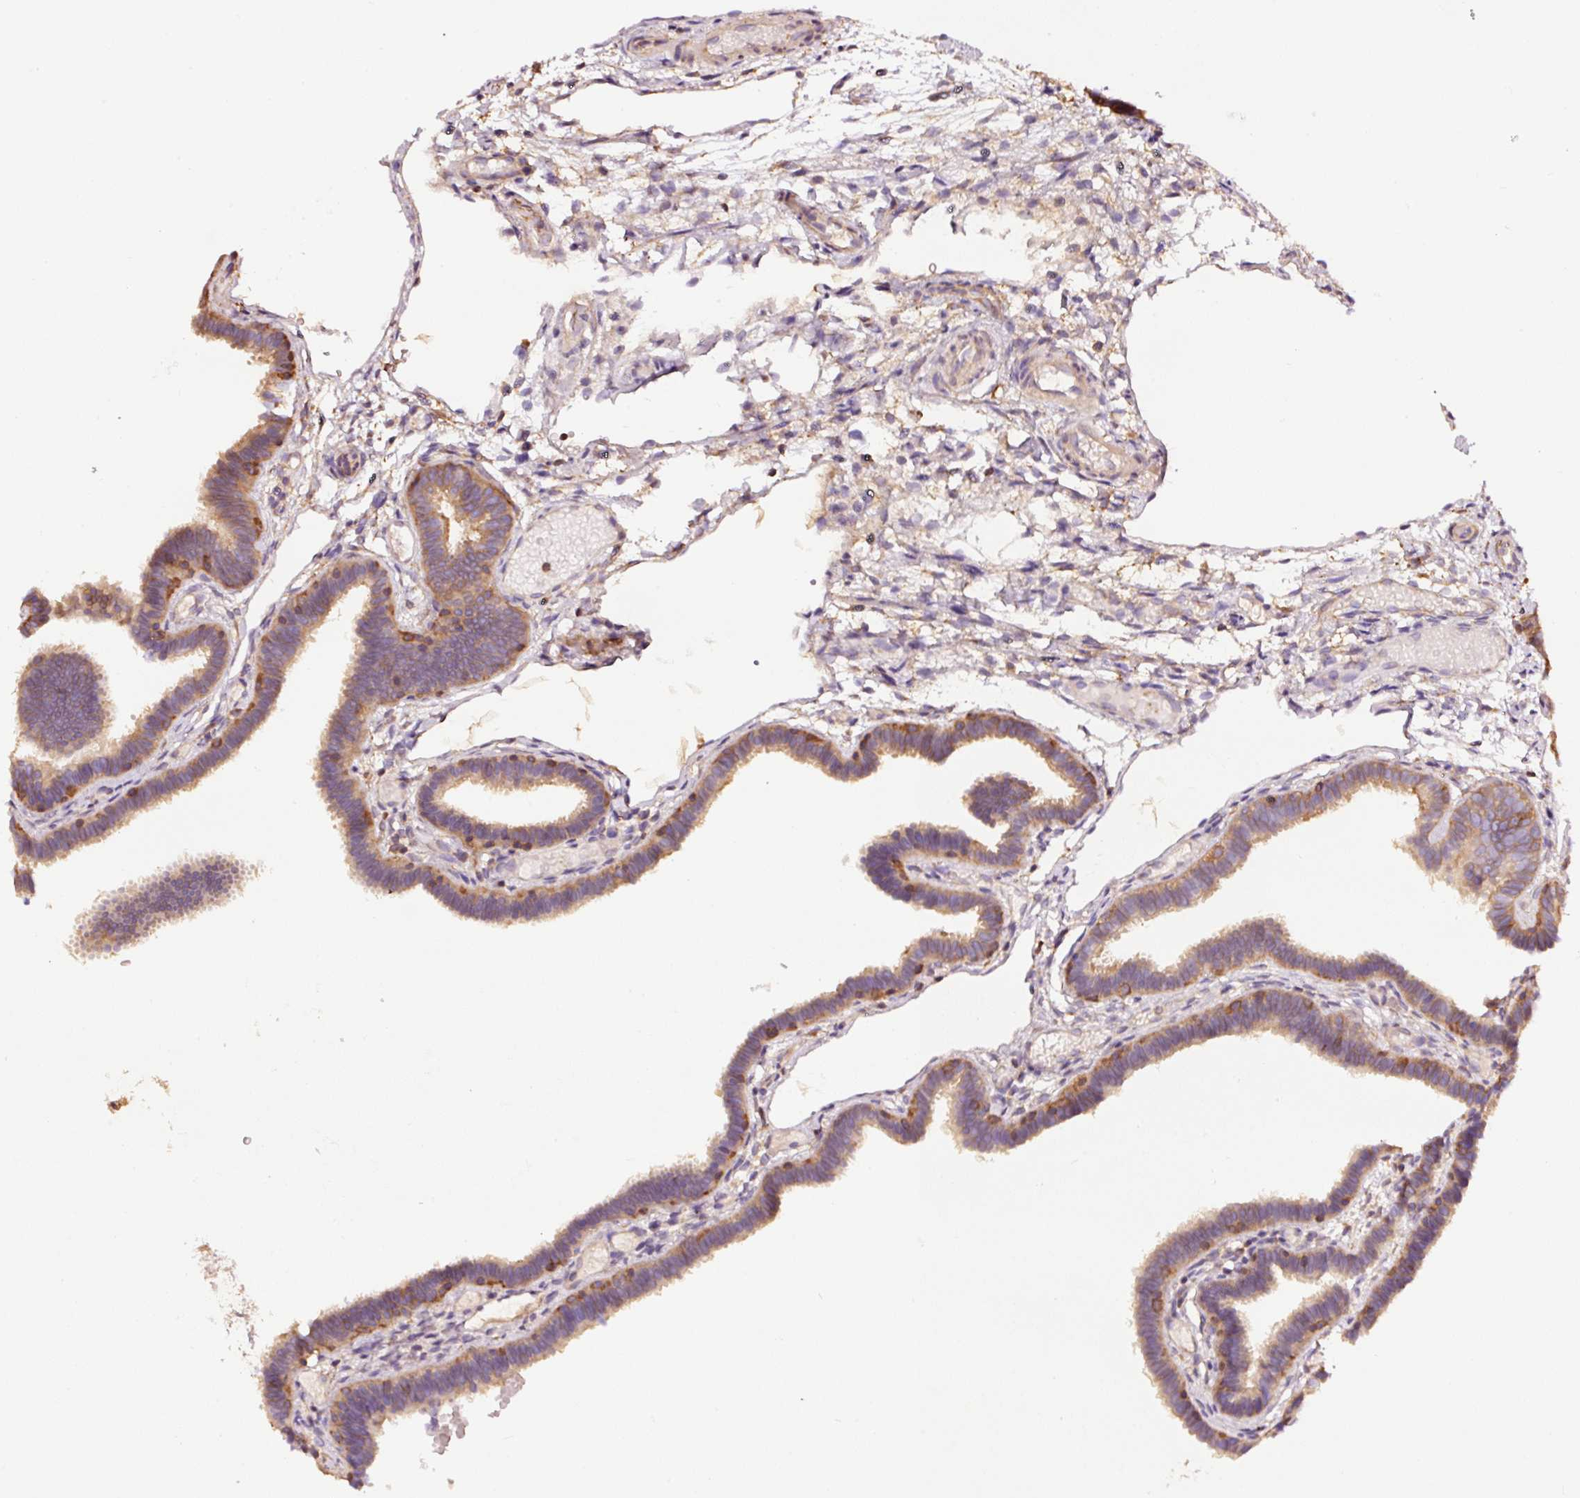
{"staining": {"intensity": "moderate", "quantity": ">75%", "location": "cytoplasmic/membranous"}, "tissue": "fallopian tube", "cell_type": "Glandular cells", "image_type": "normal", "snomed": [{"axis": "morphology", "description": "Normal tissue, NOS"}, {"axis": "topography", "description": "Fallopian tube"}], "caption": "A brown stain labels moderate cytoplasmic/membranous expression of a protein in glandular cells of unremarkable human fallopian tube. (DAB = brown stain, brightfield microscopy at high magnification).", "gene": "METAP1", "patient": {"sex": "female", "age": 37}}